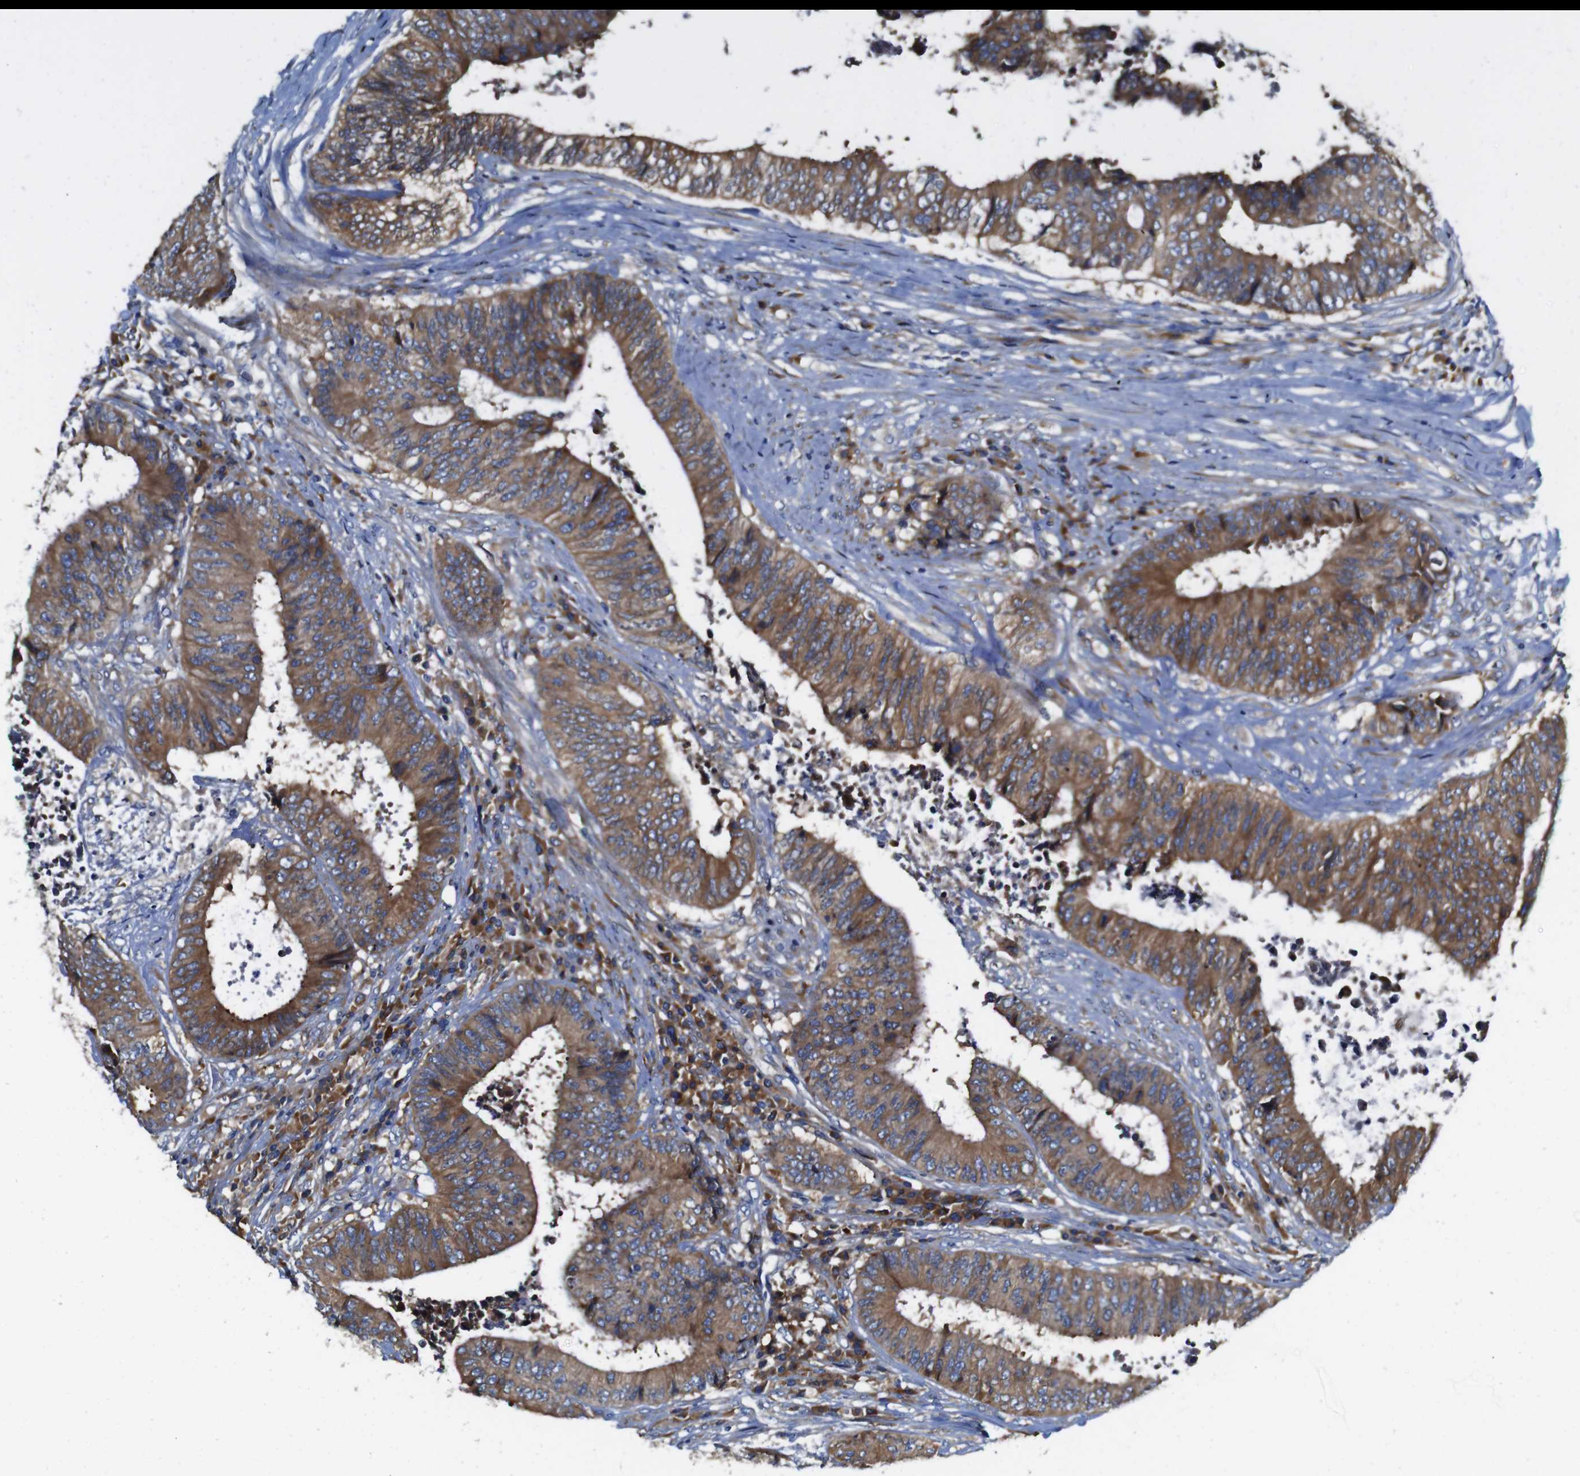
{"staining": {"intensity": "moderate", "quantity": ">75%", "location": "cytoplasmic/membranous"}, "tissue": "colorectal cancer", "cell_type": "Tumor cells", "image_type": "cancer", "snomed": [{"axis": "morphology", "description": "Adenocarcinoma, NOS"}, {"axis": "topography", "description": "Rectum"}], "caption": "Human colorectal cancer (adenocarcinoma) stained for a protein (brown) displays moderate cytoplasmic/membranous positive staining in about >75% of tumor cells.", "gene": "CLCC1", "patient": {"sex": "male", "age": 72}}